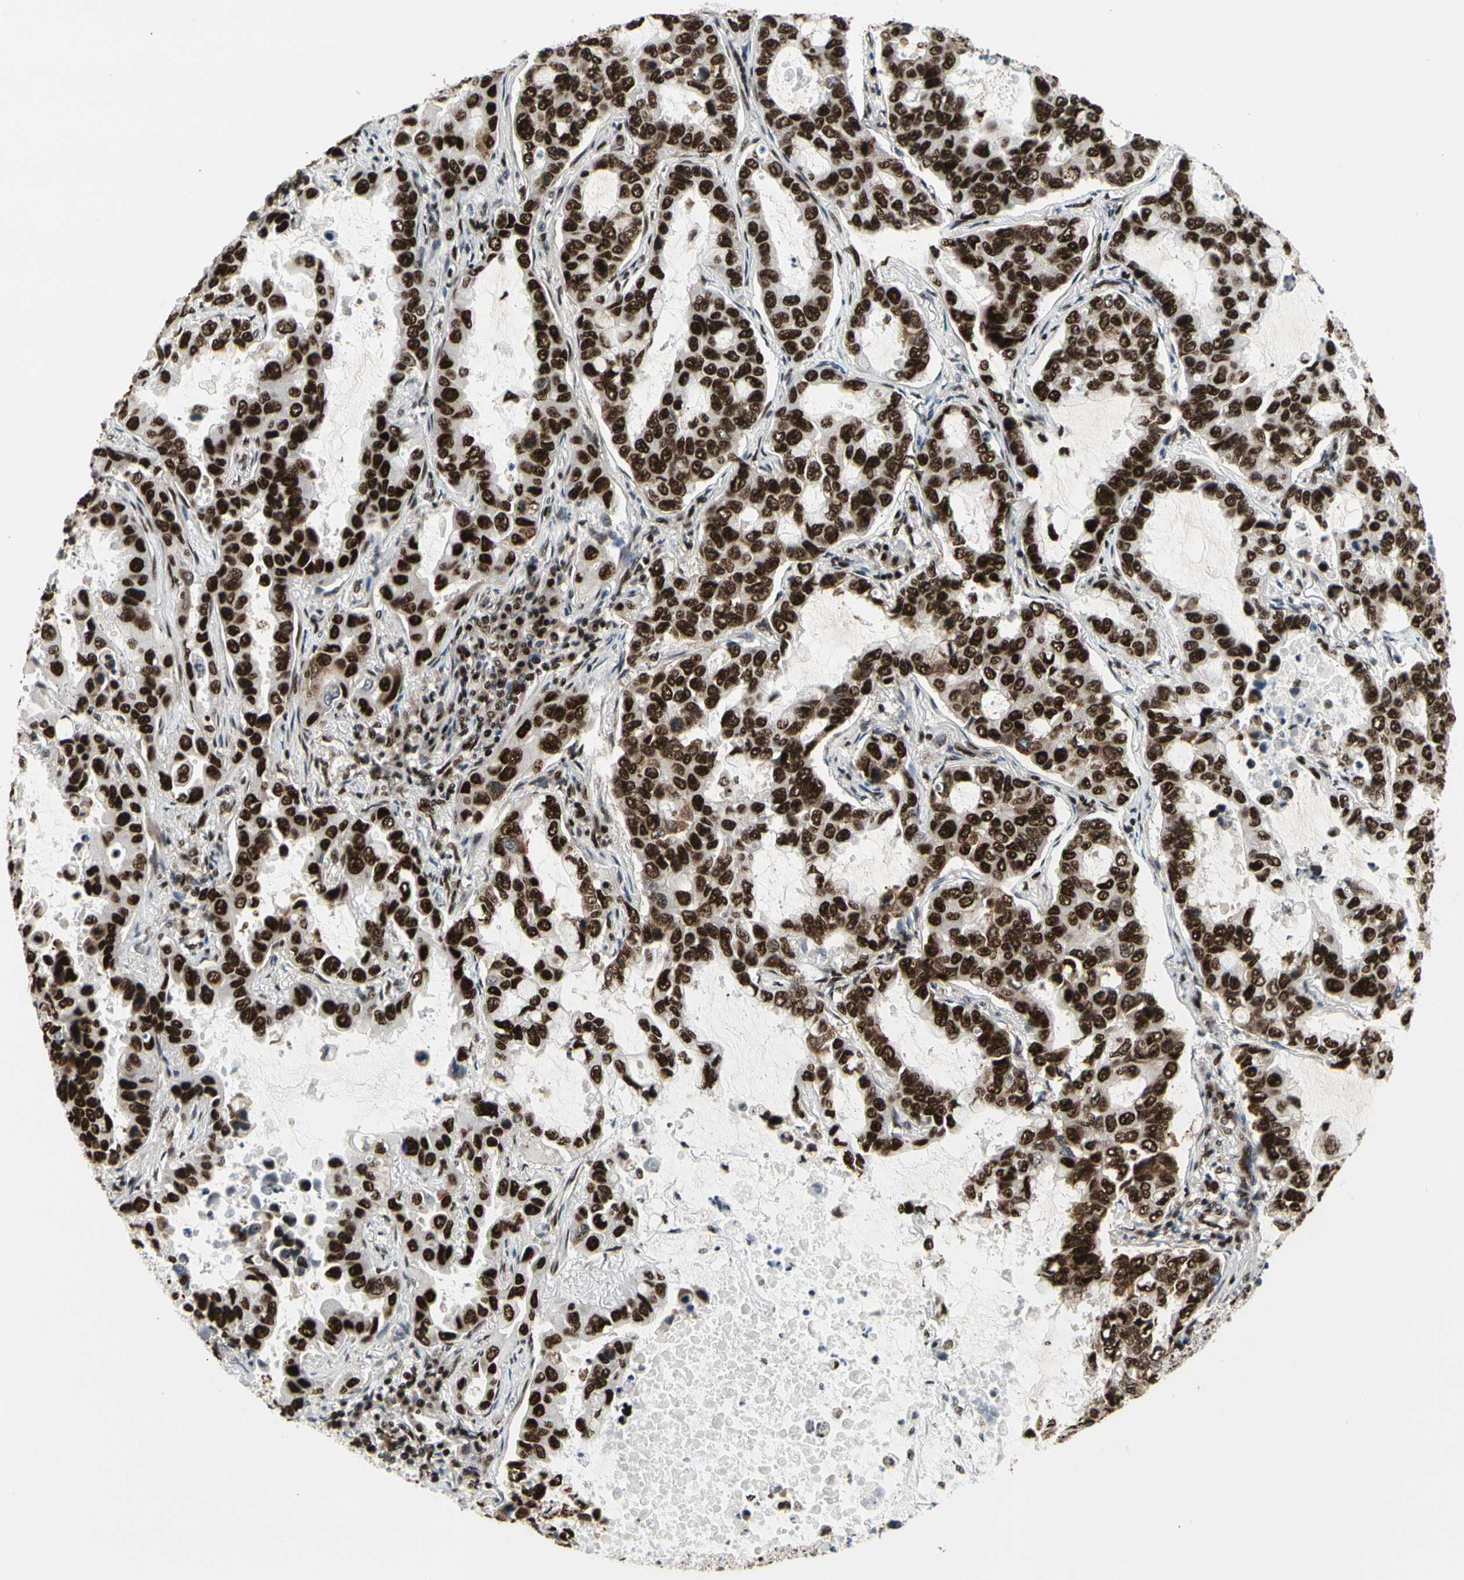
{"staining": {"intensity": "strong", "quantity": ">75%", "location": "nuclear"}, "tissue": "lung cancer", "cell_type": "Tumor cells", "image_type": "cancer", "snomed": [{"axis": "morphology", "description": "Adenocarcinoma, NOS"}, {"axis": "topography", "description": "Lung"}], "caption": "A brown stain highlights strong nuclear expression of a protein in human lung cancer tumor cells.", "gene": "SRSF11", "patient": {"sex": "male", "age": 64}}